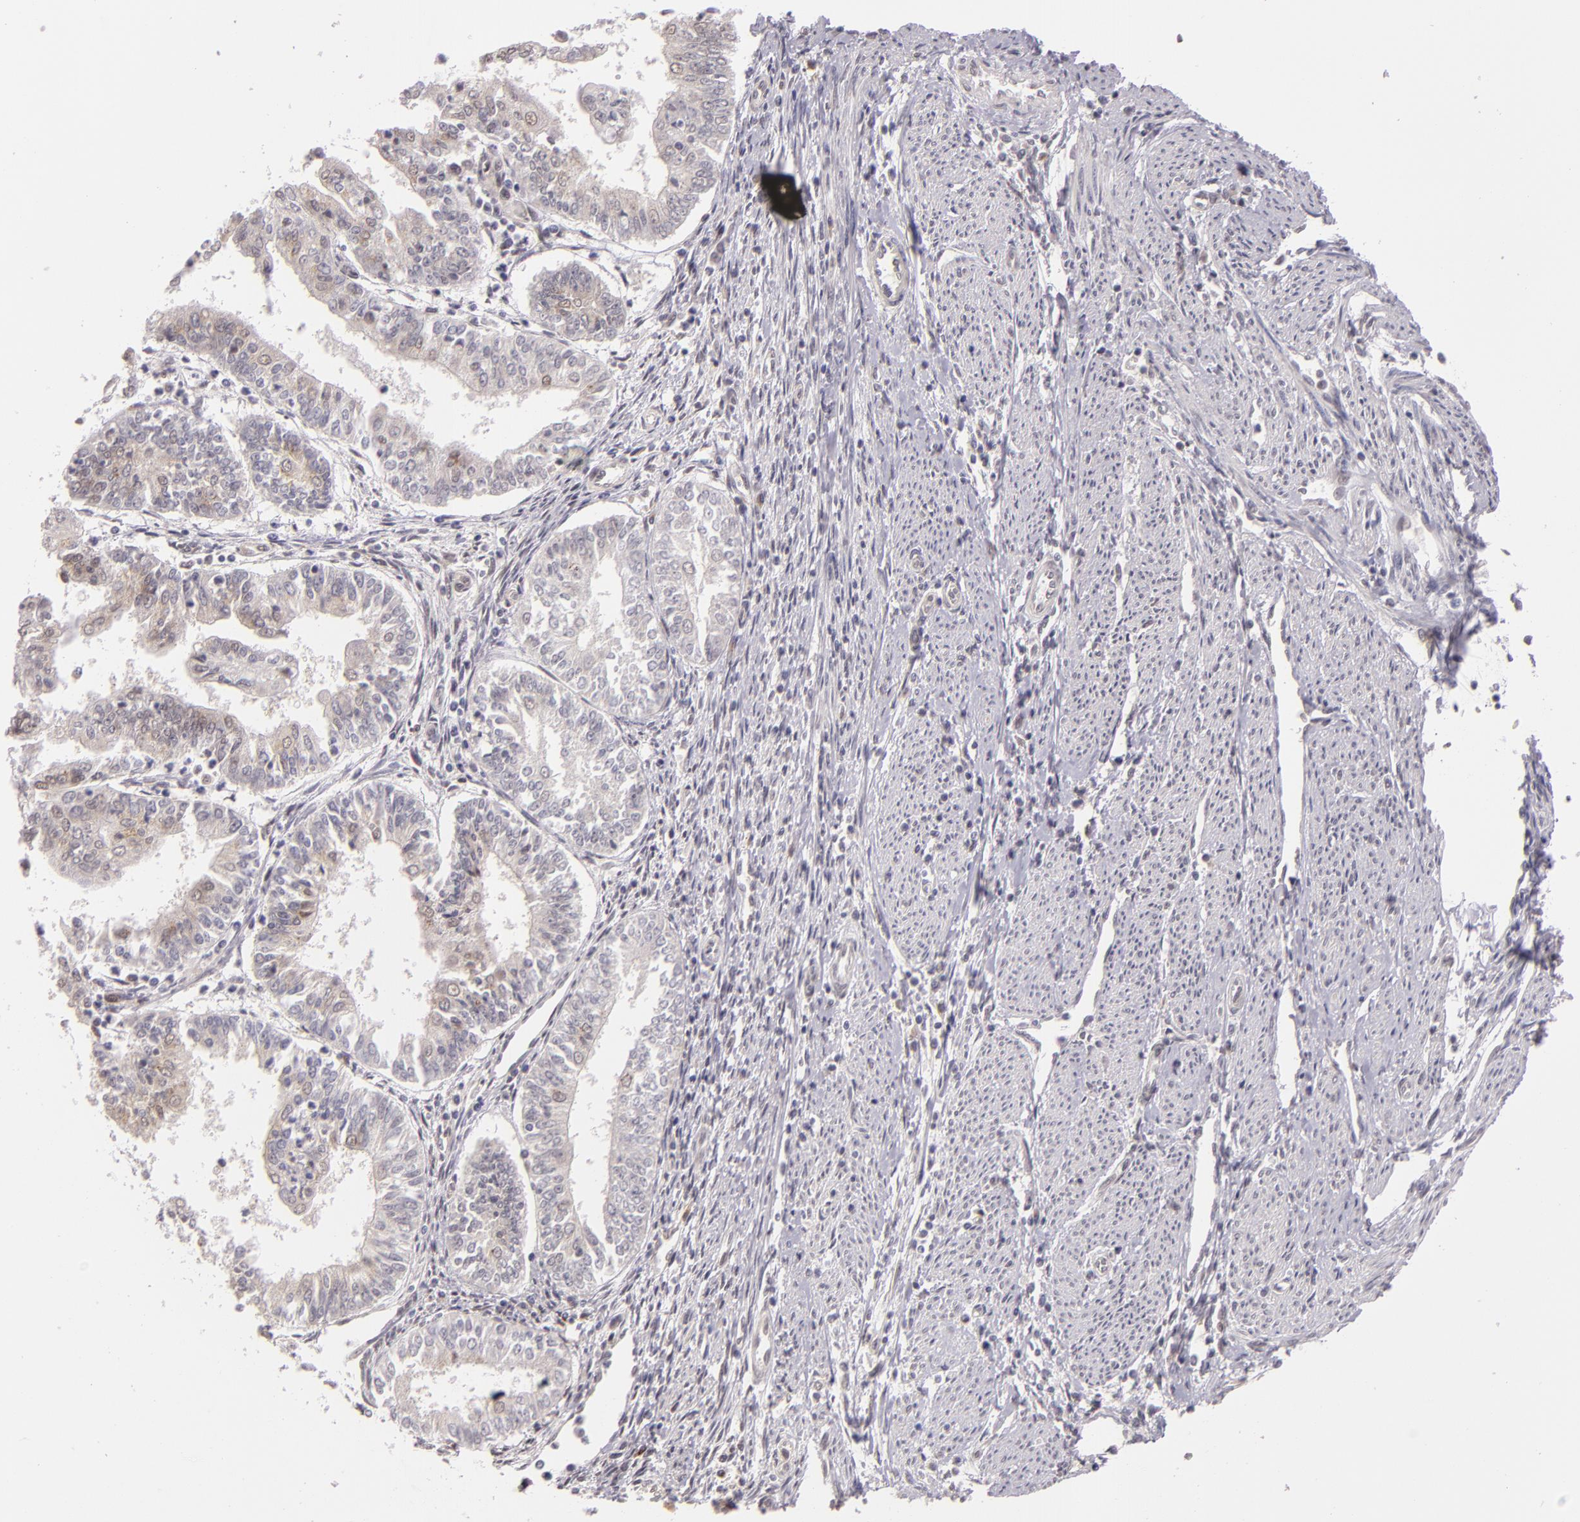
{"staining": {"intensity": "negative", "quantity": "none", "location": "none"}, "tissue": "endometrial cancer", "cell_type": "Tumor cells", "image_type": "cancer", "snomed": [{"axis": "morphology", "description": "Adenocarcinoma, NOS"}, {"axis": "topography", "description": "Endometrium"}], "caption": "Micrograph shows no protein staining in tumor cells of endometrial adenocarcinoma tissue. (DAB (3,3'-diaminobenzidine) immunohistochemistry (IHC), high magnification).", "gene": "ALX1", "patient": {"sex": "female", "age": 75}}